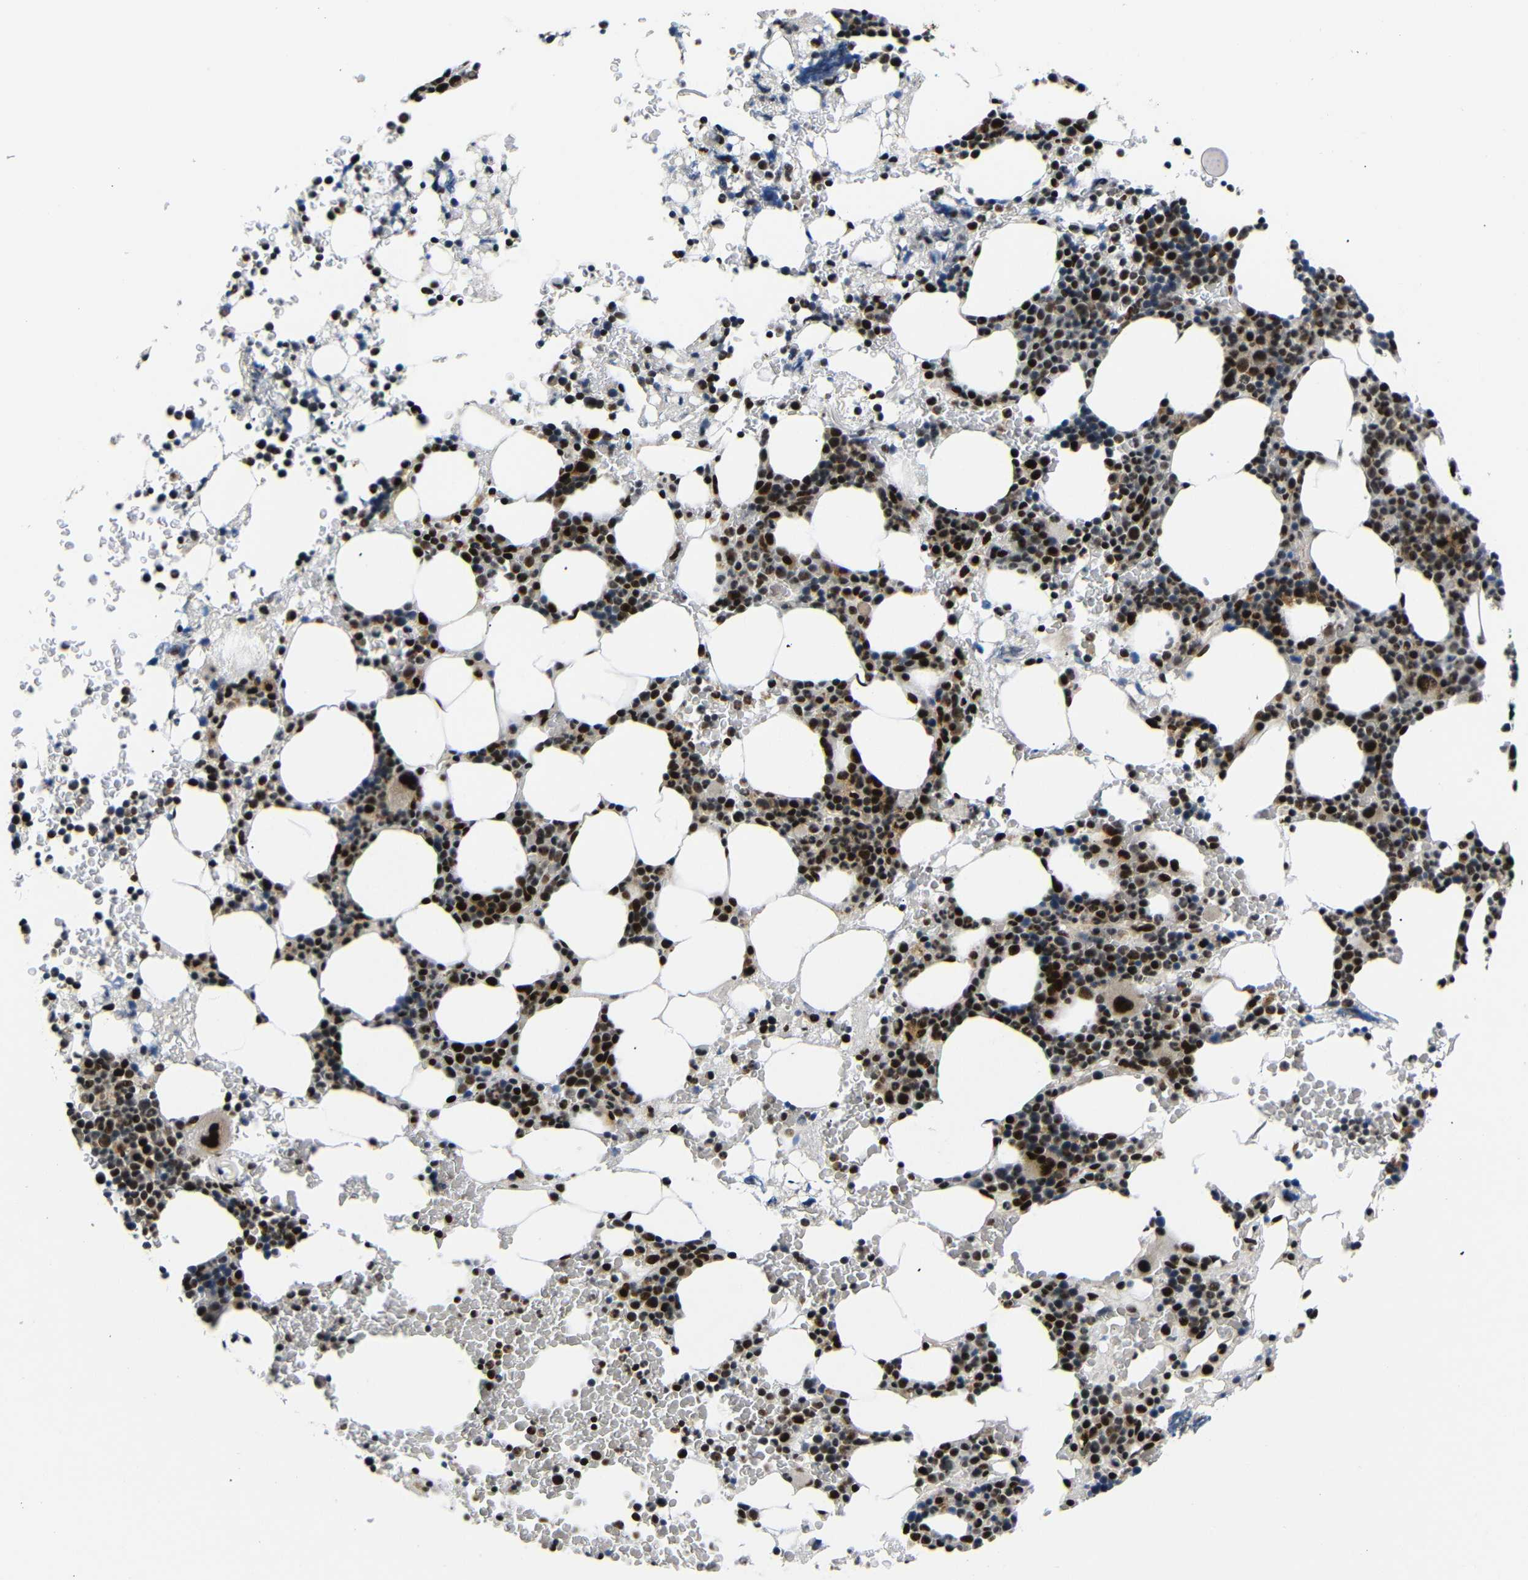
{"staining": {"intensity": "strong", "quantity": ">75%", "location": "nuclear"}, "tissue": "bone marrow", "cell_type": "Hematopoietic cells", "image_type": "normal", "snomed": [{"axis": "morphology", "description": "Normal tissue, NOS"}, {"axis": "morphology", "description": "Inflammation, NOS"}, {"axis": "topography", "description": "Bone marrow"}], "caption": "DAB (3,3'-diaminobenzidine) immunohistochemical staining of benign bone marrow exhibits strong nuclear protein staining in approximately >75% of hematopoietic cells. The protein of interest is stained brown, and the nuclei are stained in blue (DAB IHC with brightfield microscopy, high magnification).", "gene": "SETDB2", "patient": {"sex": "female", "age": 84}}